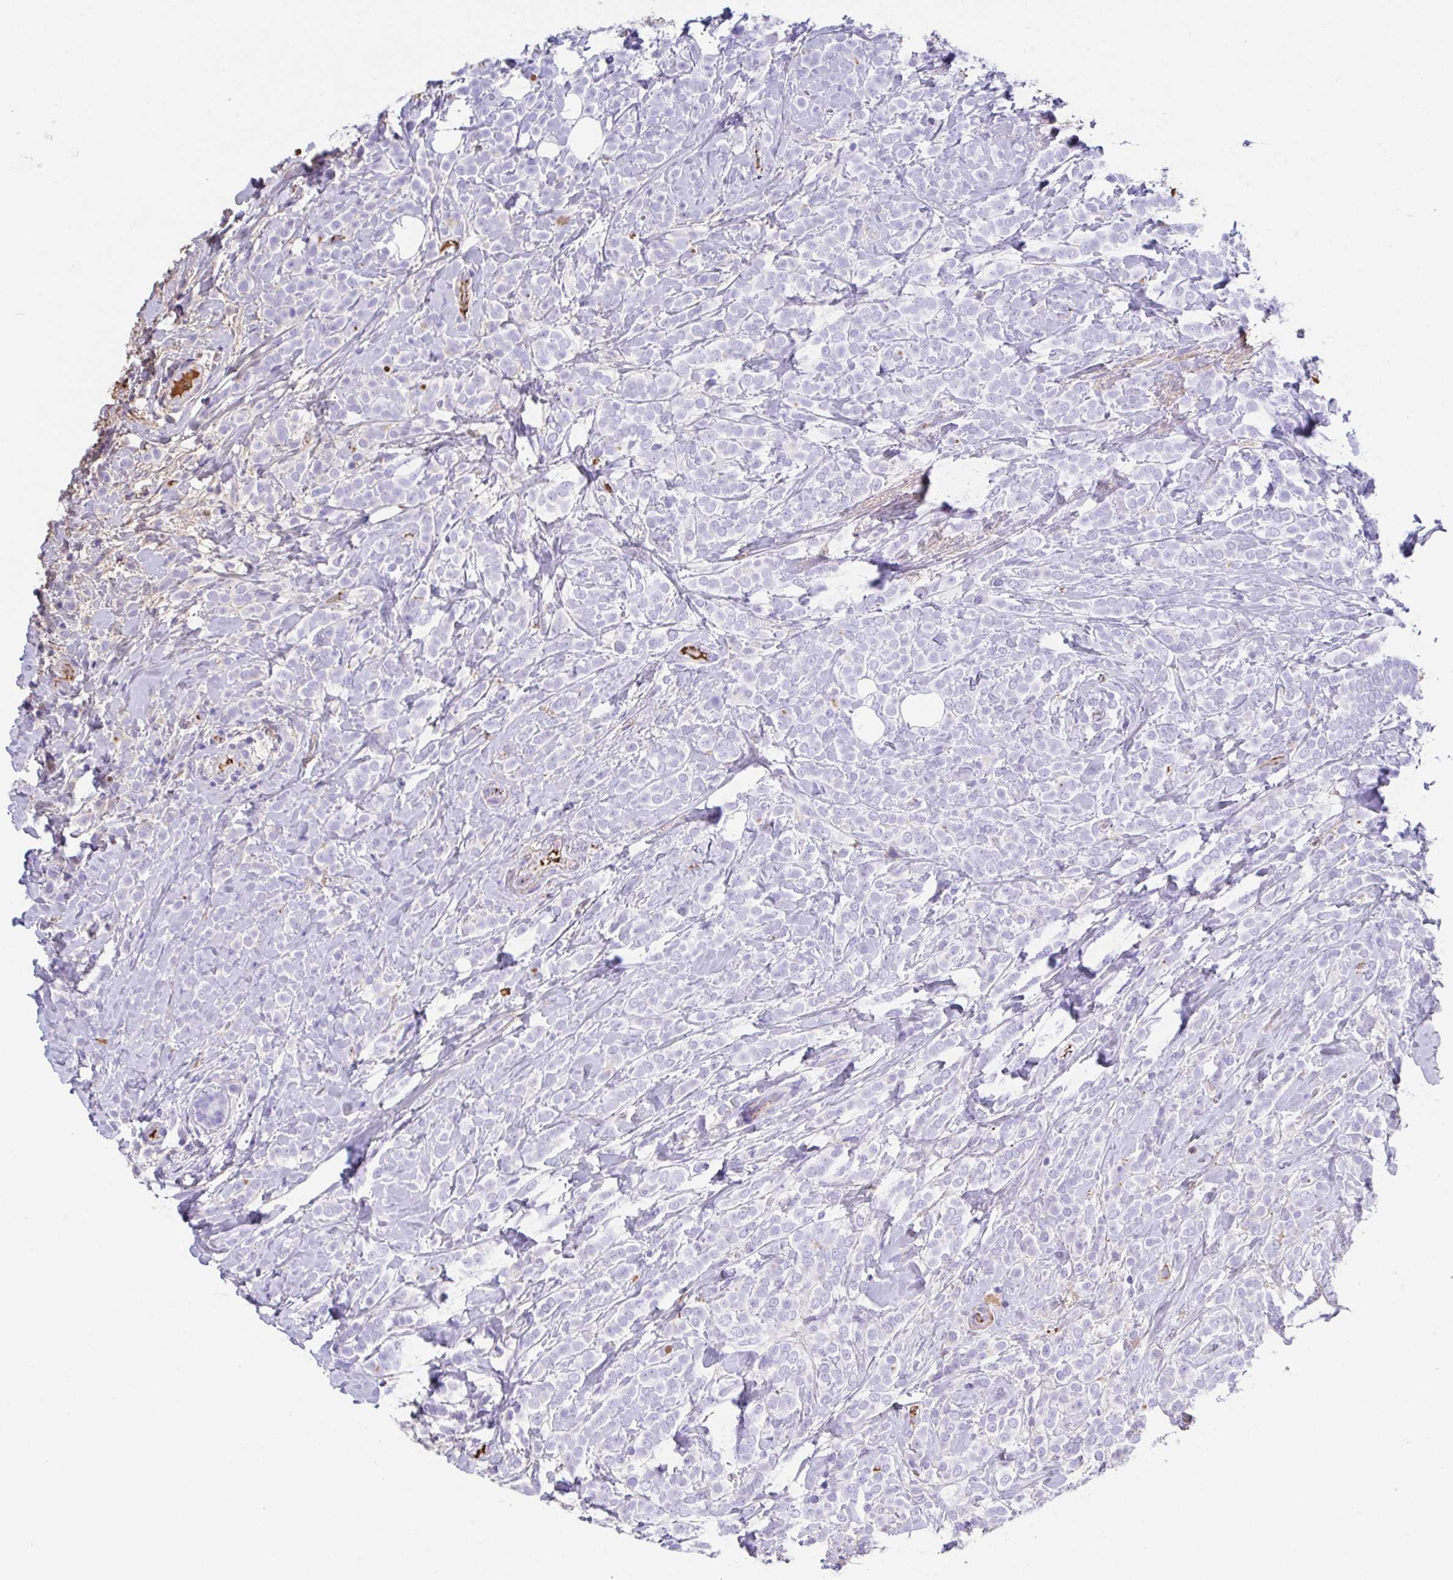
{"staining": {"intensity": "negative", "quantity": "none", "location": "none"}, "tissue": "breast cancer", "cell_type": "Tumor cells", "image_type": "cancer", "snomed": [{"axis": "morphology", "description": "Lobular carcinoma"}, {"axis": "topography", "description": "Breast"}], "caption": "Lobular carcinoma (breast) was stained to show a protein in brown. There is no significant positivity in tumor cells. Nuclei are stained in blue.", "gene": "HOXC12", "patient": {"sex": "female", "age": 49}}